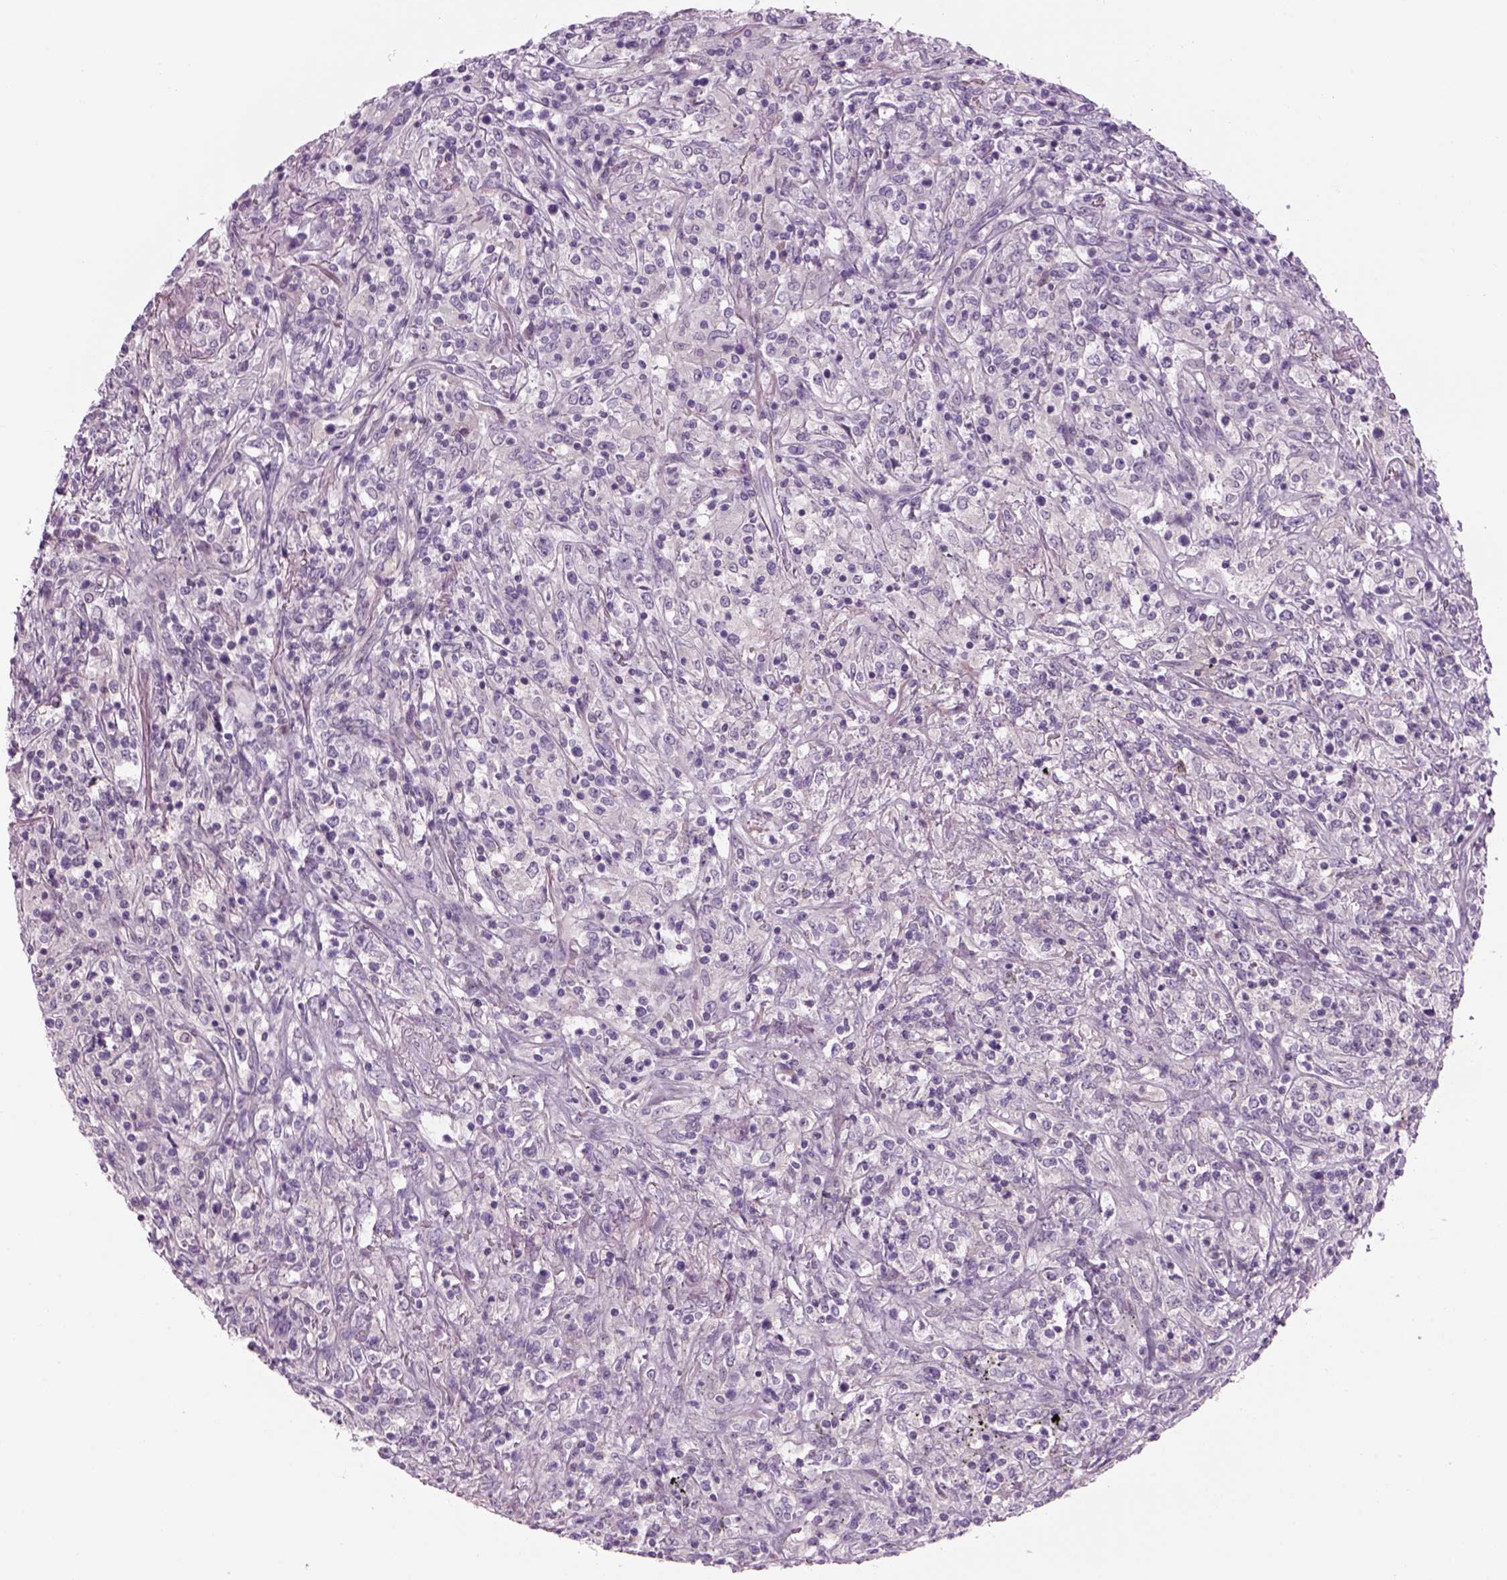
{"staining": {"intensity": "negative", "quantity": "none", "location": "none"}, "tissue": "lymphoma", "cell_type": "Tumor cells", "image_type": "cancer", "snomed": [{"axis": "morphology", "description": "Malignant lymphoma, non-Hodgkin's type, High grade"}, {"axis": "topography", "description": "Lung"}], "caption": "The image displays no significant expression in tumor cells of lymphoma.", "gene": "MDH1B", "patient": {"sex": "male", "age": 79}}